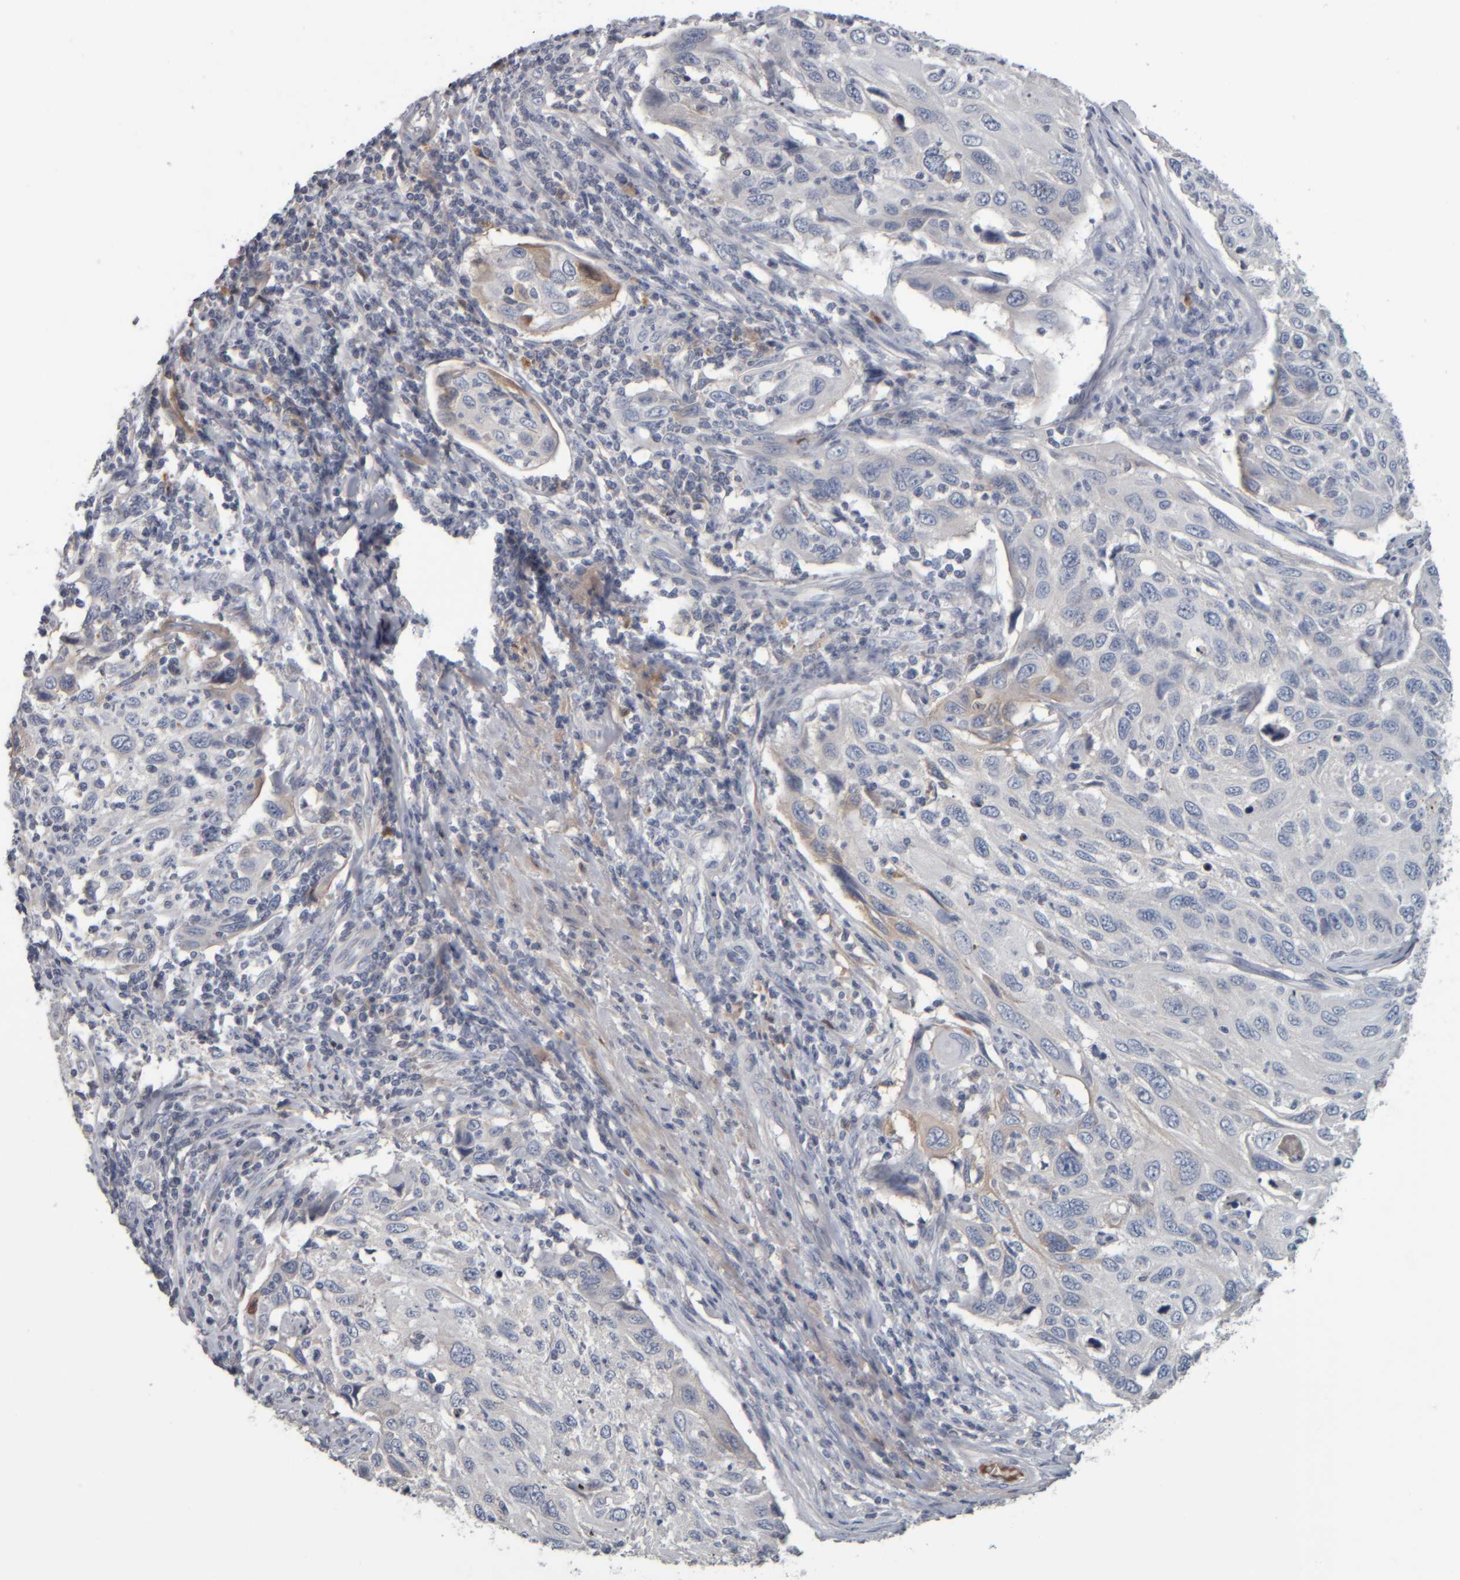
{"staining": {"intensity": "negative", "quantity": "none", "location": "none"}, "tissue": "cervical cancer", "cell_type": "Tumor cells", "image_type": "cancer", "snomed": [{"axis": "morphology", "description": "Squamous cell carcinoma, NOS"}, {"axis": "topography", "description": "Cervix"}], "caption": "An image of cervical squamous cell carcinoma stained for a protein reveals no brown staining in tumor cells. The staining was performed using DAB (3,3'-diaminobenzidine) to visualize the protein expression in brown, while the nuclei were stained in blue with hematoxylin (Magnification: 20x).", "gene": "CAVIN4", "patient": {"sex": "female", "age": 70}}